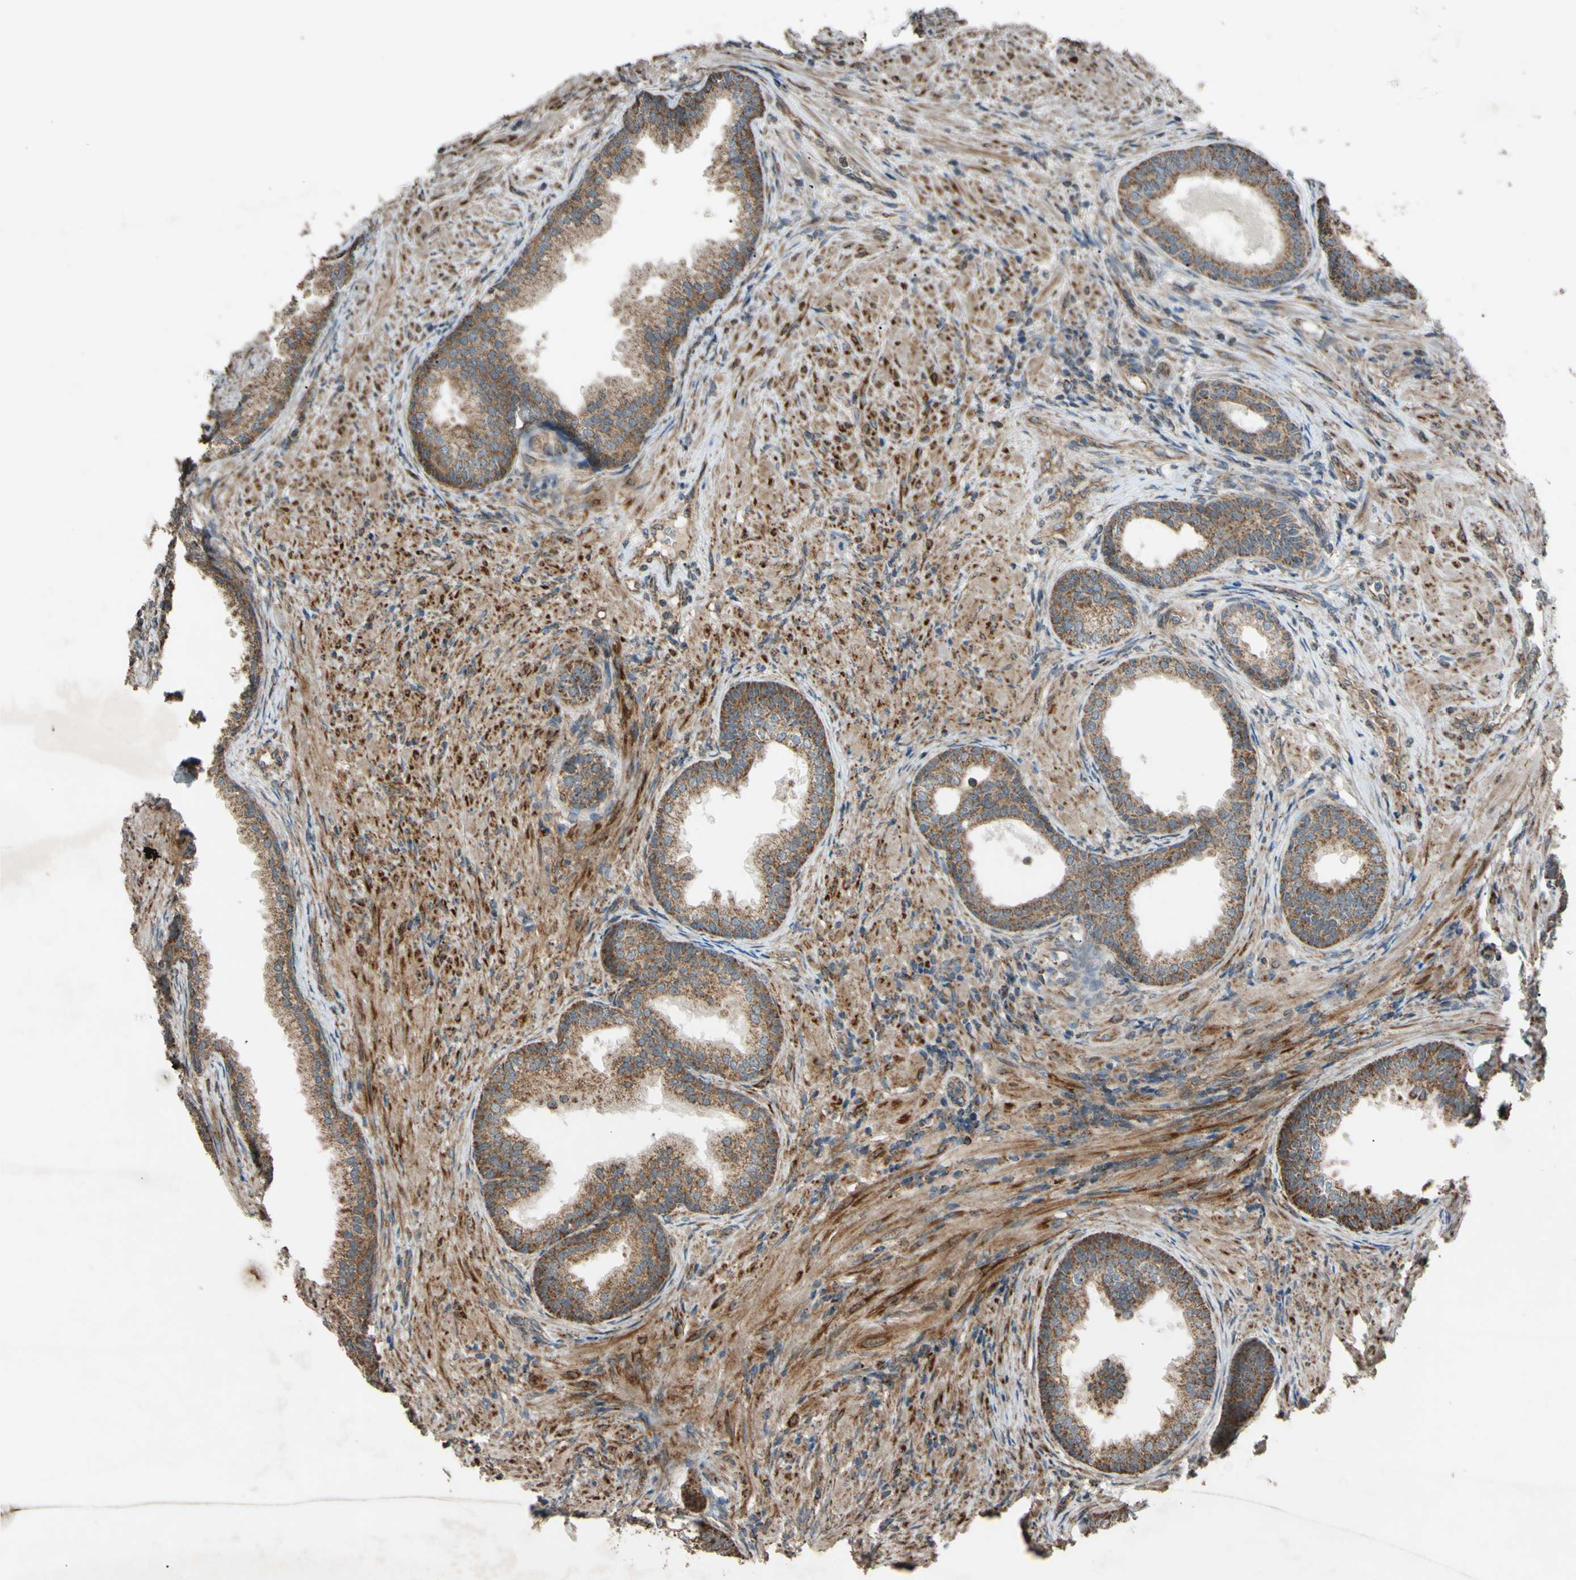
{"staining": {"intensity": "moderate", "quantity": ">75%", "location": "cytoplasmic/membranous"}, "tissue": "prostate", "cell_type": "Glandular cells", "image_type": "normal", "snomed": [{"axis": "morphology", "description": "Normal tissue, NOS"}, {"axis": "topography", "description": "Prostate"}], "caption": "This micrograph shows immunohistochemistry (IHC) staining of benign human prostate, with medium moderate cytoplasmic/membranous expression in approximately >75% of glandular cells.", "gene": "ACOT8", "patient": {"sex": "male", "age": 76}}